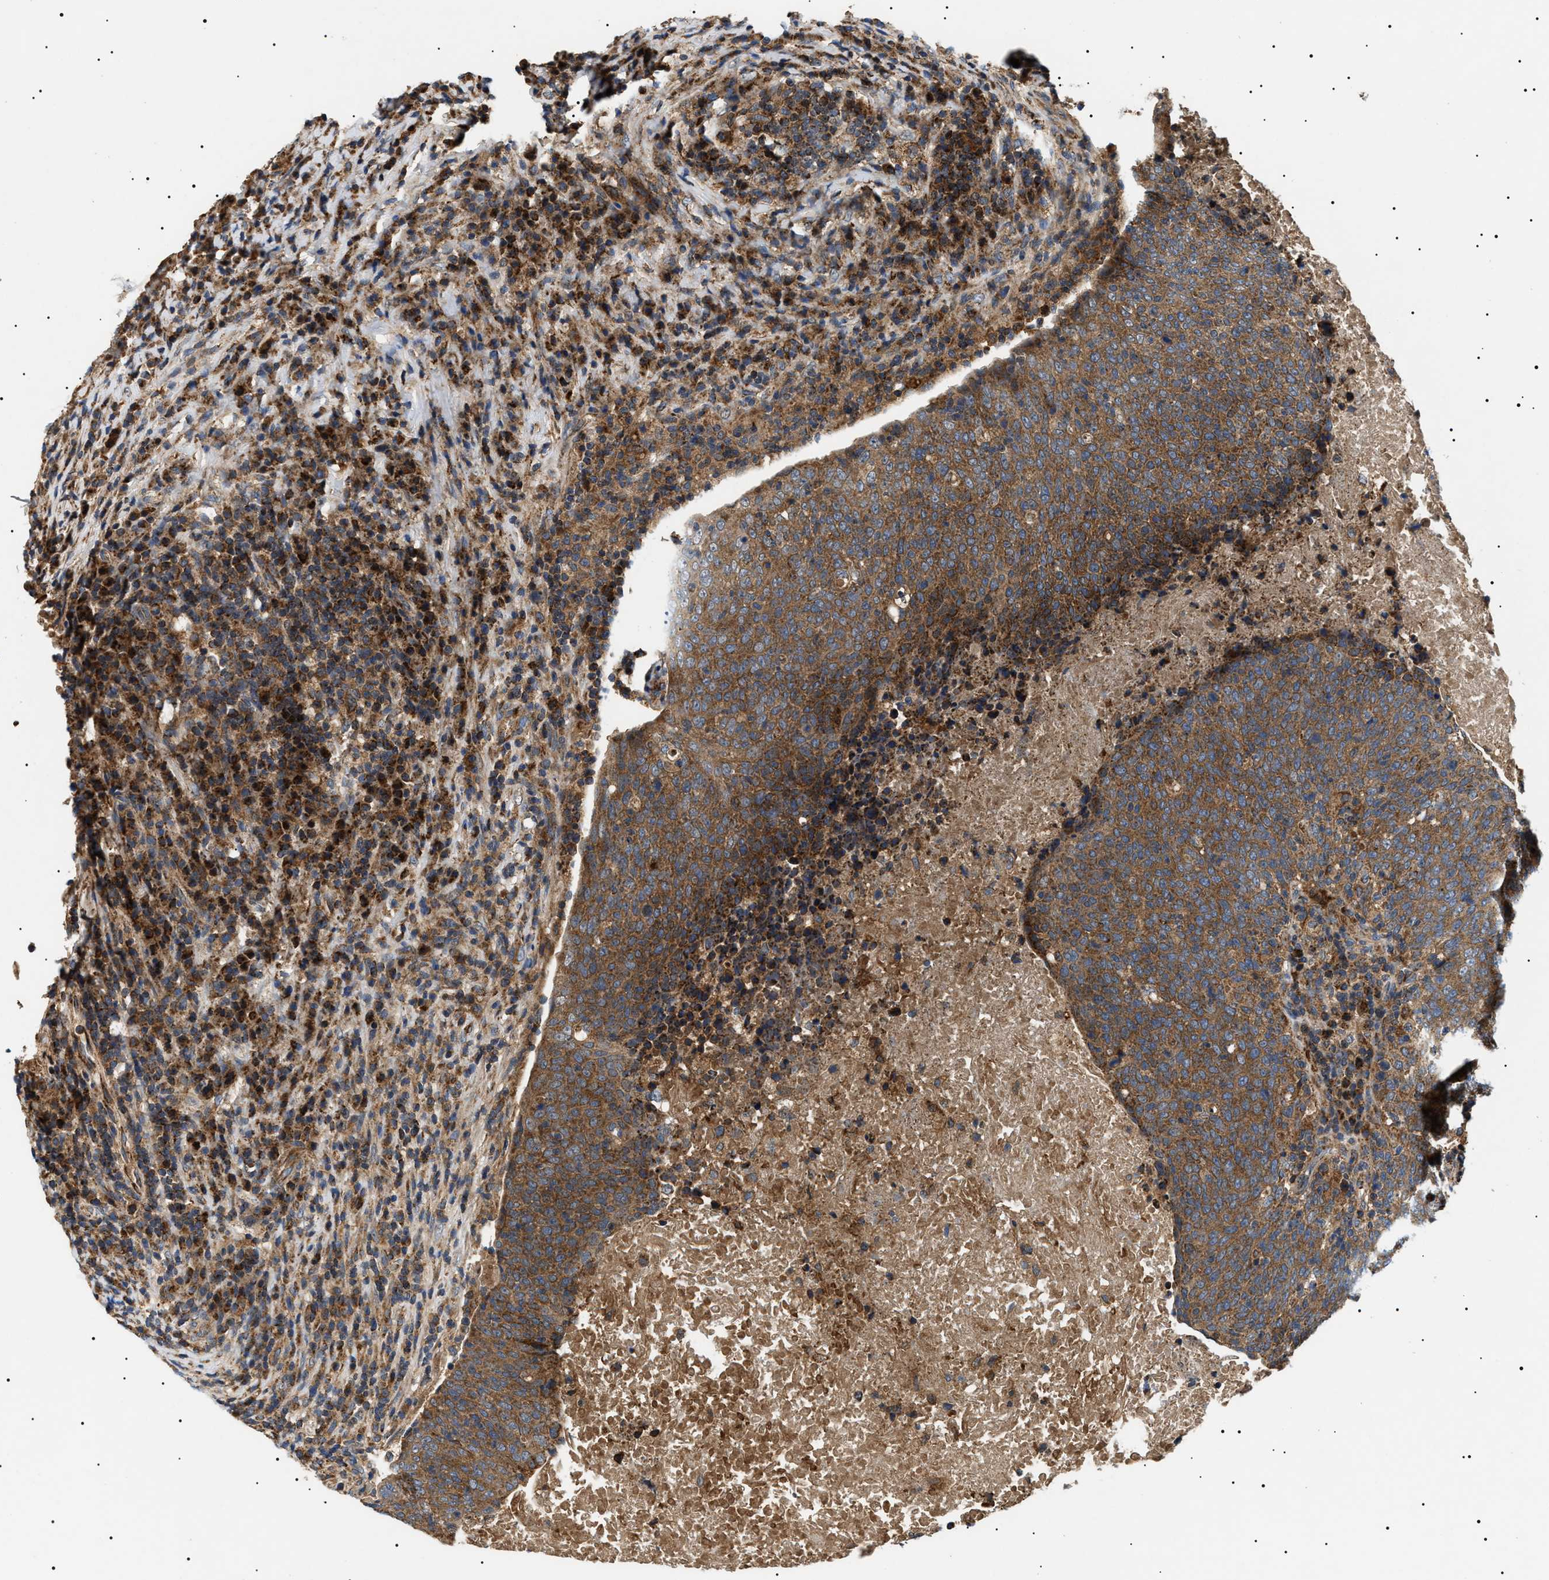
{"staining": {"intensity": "moderate", "quantity": ">75%", "location": "cytoplasmic/membranous"}, "tissue": "head and neck cancer", "cell_type": "Tumor cells", "image_type": "cancer", "snomed": [{"axis": "morphology", "description": "Squamous cell carcinoma, NOS"}, {"axis": "morphology", "description": "Squamous cell carcinoma, metastatic, NOS"}, {"axis": "topography", "description": "Lymph node"}, {"axis": "topography", "description": "Head-Neck"}], "caption": "This image reveals IHC staining of head and neck cancer (metastatic squamous cell carcinoma), with medium moderate cytoplasmic/membranous staining in approximately >75% of tumor cells.", "gene": "OXSM", "patient": {"sex": "male", "age": 62}}